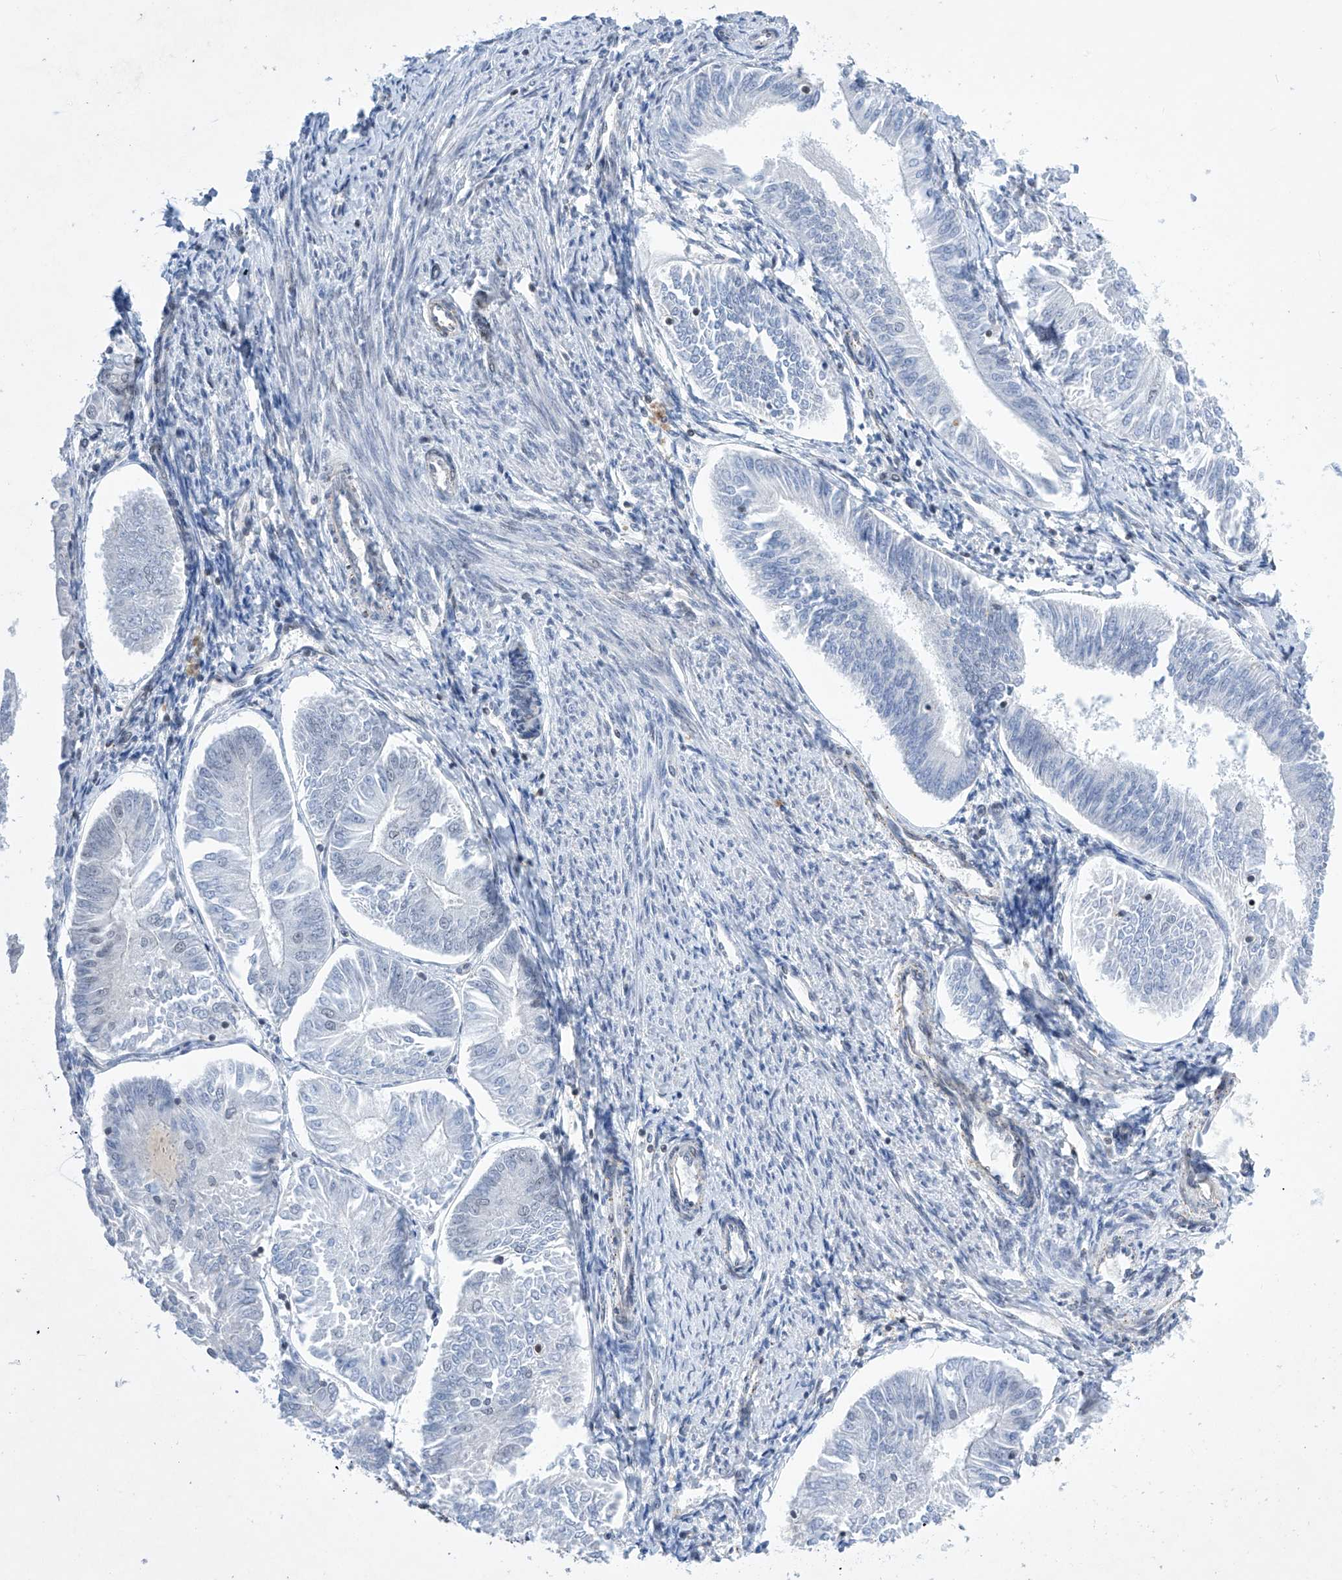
{"staining": {"intensity": "negative", "quantity": "none", "location": "none"}, "tissue": "endometrial cancer", "cell_type": "Tumor cells", "image_type": "cancer", "snomed": [{"axis": "morphology", "description": "Adenocarcinoma, NOS"}, {"axis": "topography", "description": "Endometrium"}], "caption": "Protein analysis of endometrial adenocarcinoma shows no significant staining in tumor cells.", "gene": "MSL3", "patient": {"sex": "female", "age": 58}}